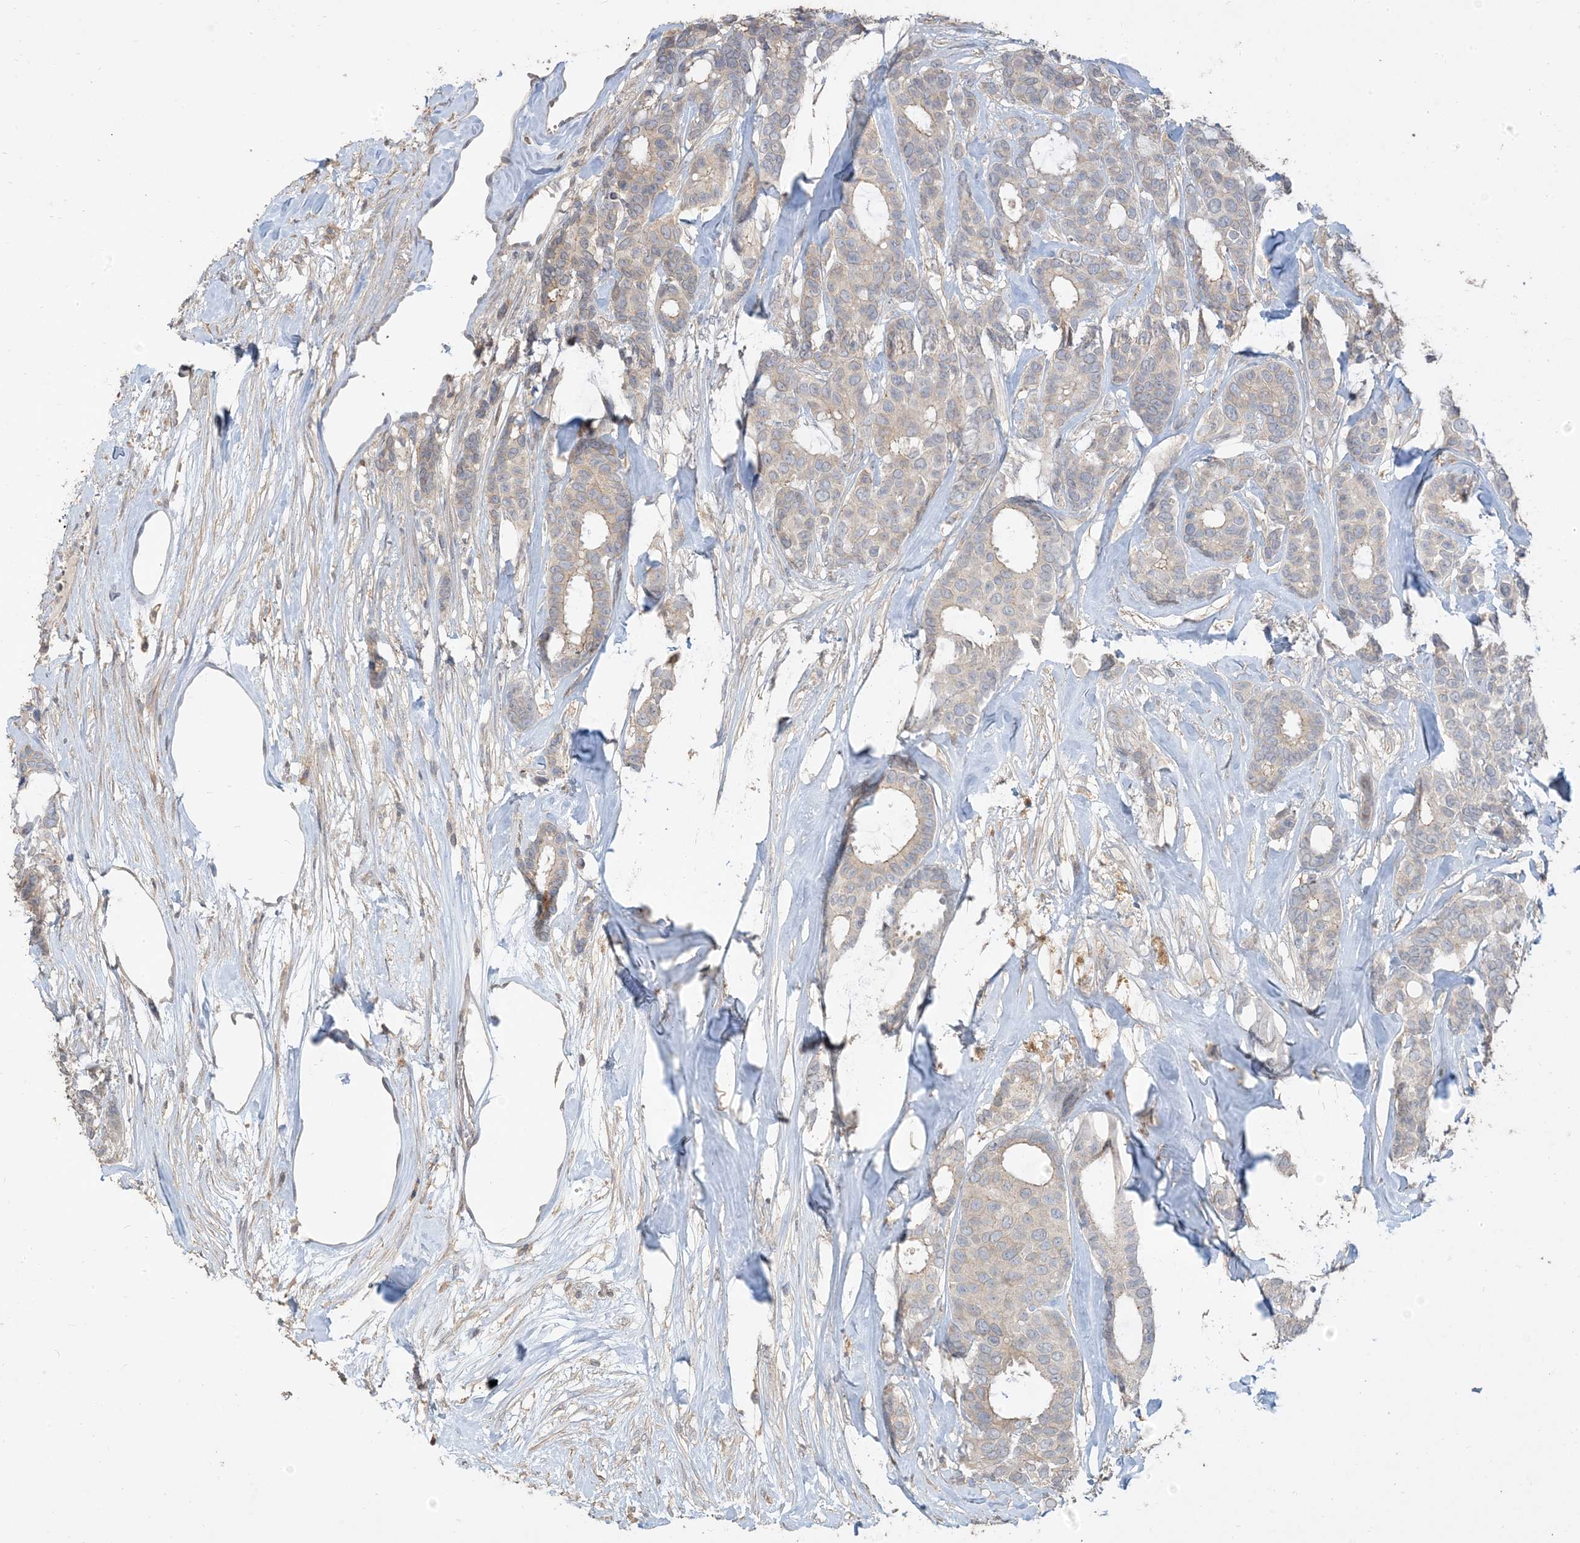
{"staining": {"intensity": "negative", "quantity": "none", "location": "none"}, "tissue": "breast cancer", "cell_type": "Tumor cells", "image_type": "cancer", "snomed": [{"axis": "morphology", "description": "Duct carcinoma"}, {"axis": "topography", "description": "Breast"}], "caption": "Breast cancer was stained to show a protein in brown. There is no significant staining in tumor cells. Brightfield microscopy of immunohistochemistry (IHC) stained with DAB (brown) and hematoxylin (blue), captured at high magnification.", "gene": "RNF175", "patient": {"sex": "female", "age": 87}}